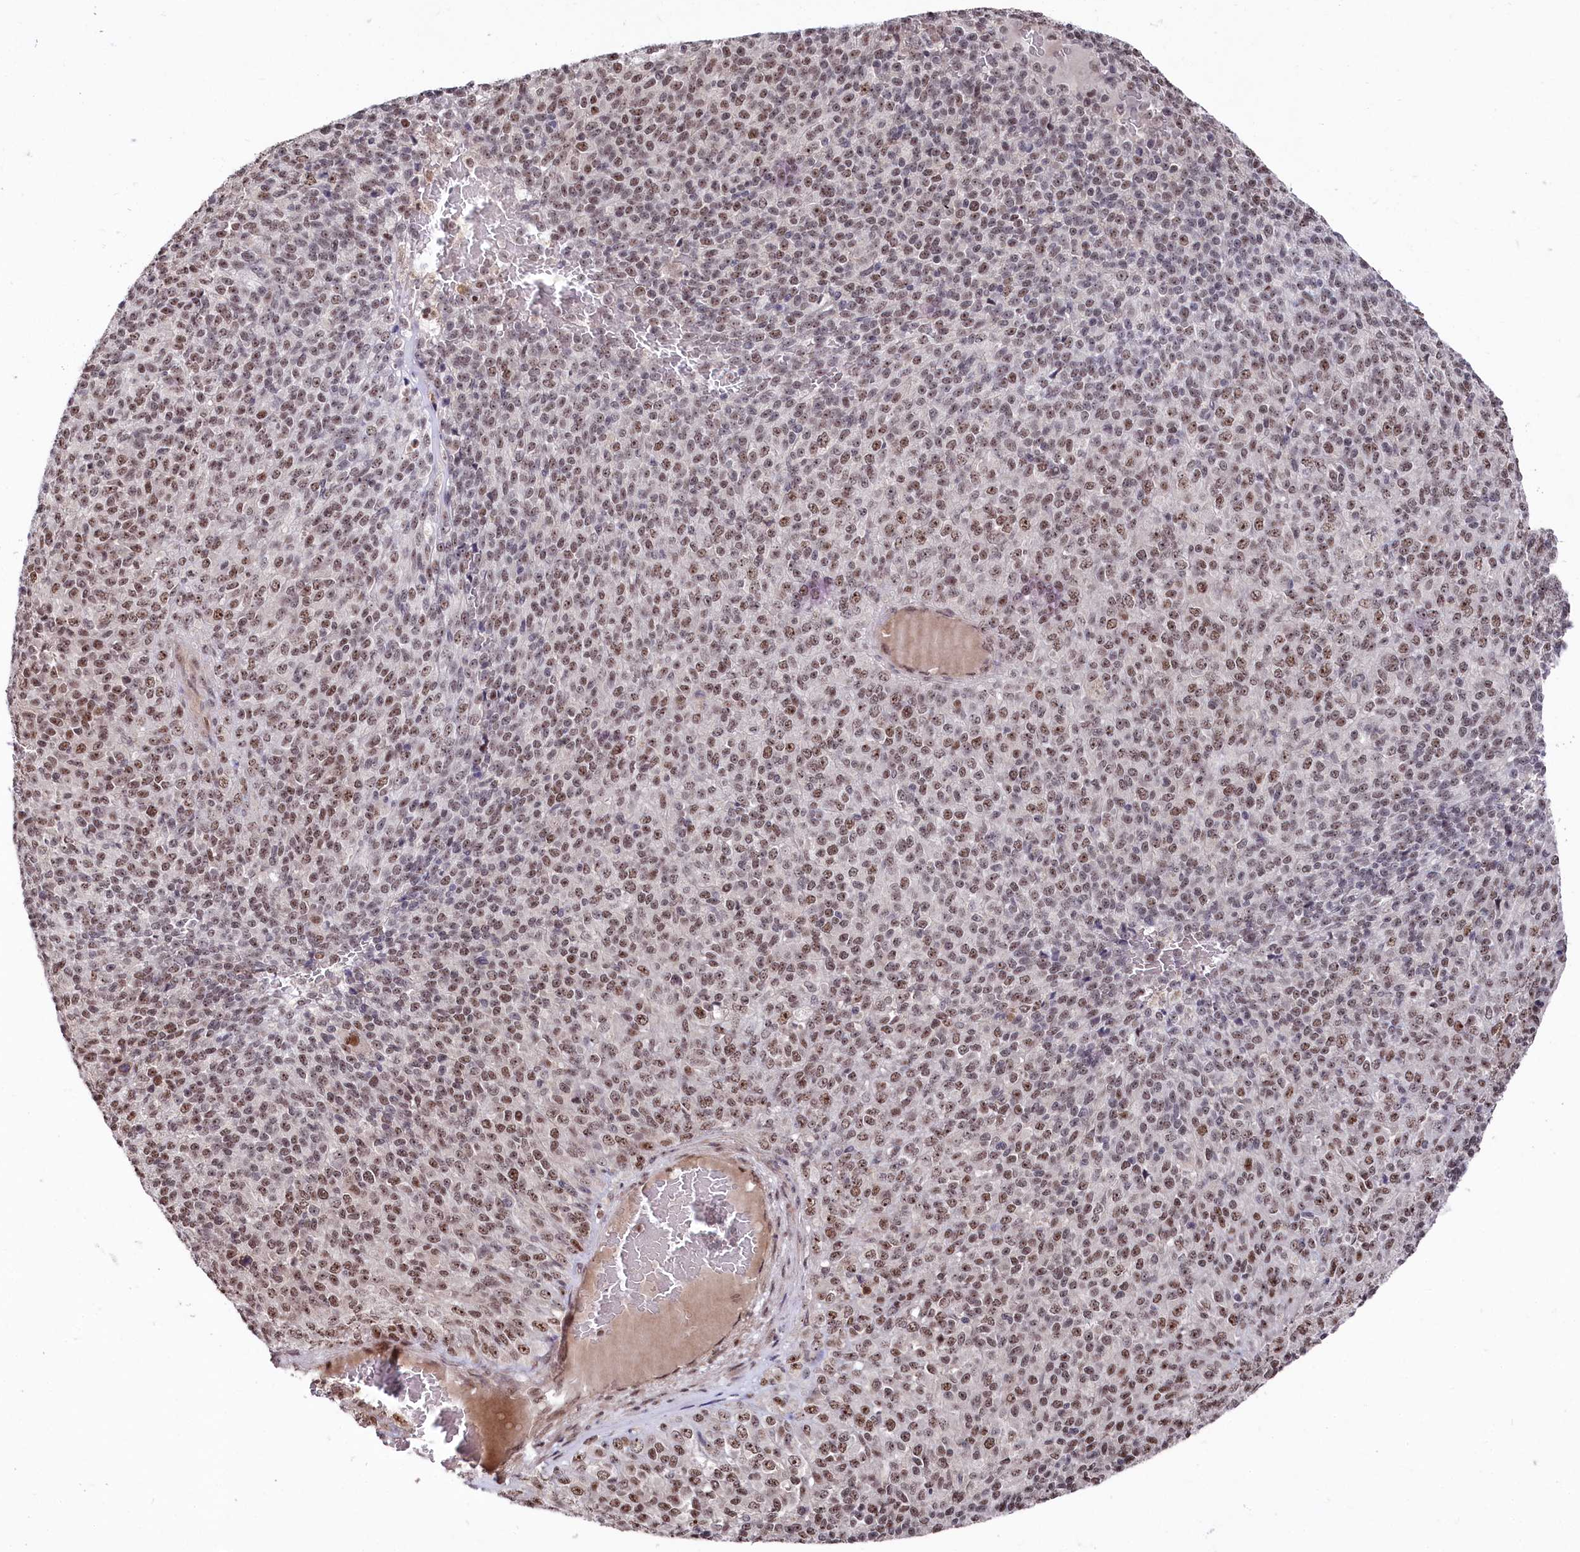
{"staining": {"intensity": "moderate", "quantity": ">75%", "location": "nuclear"}, "tissue": "melanoma", "cell_type": "Tumor cells", "image_type": "cancer", "snomed": [{"axis": "morphology", "description": "Malignant melanoma, Metastatic site"}, {"axis": "topography", "description": "Brain"}], "caption": "Melanoma tissue exhibits moderate nuclear staining in approximately >75% of tumor cells, visualized by immunohistochemistry.", "gene": "POLR2H", "patient": {"sex": "female", "age": 56}}